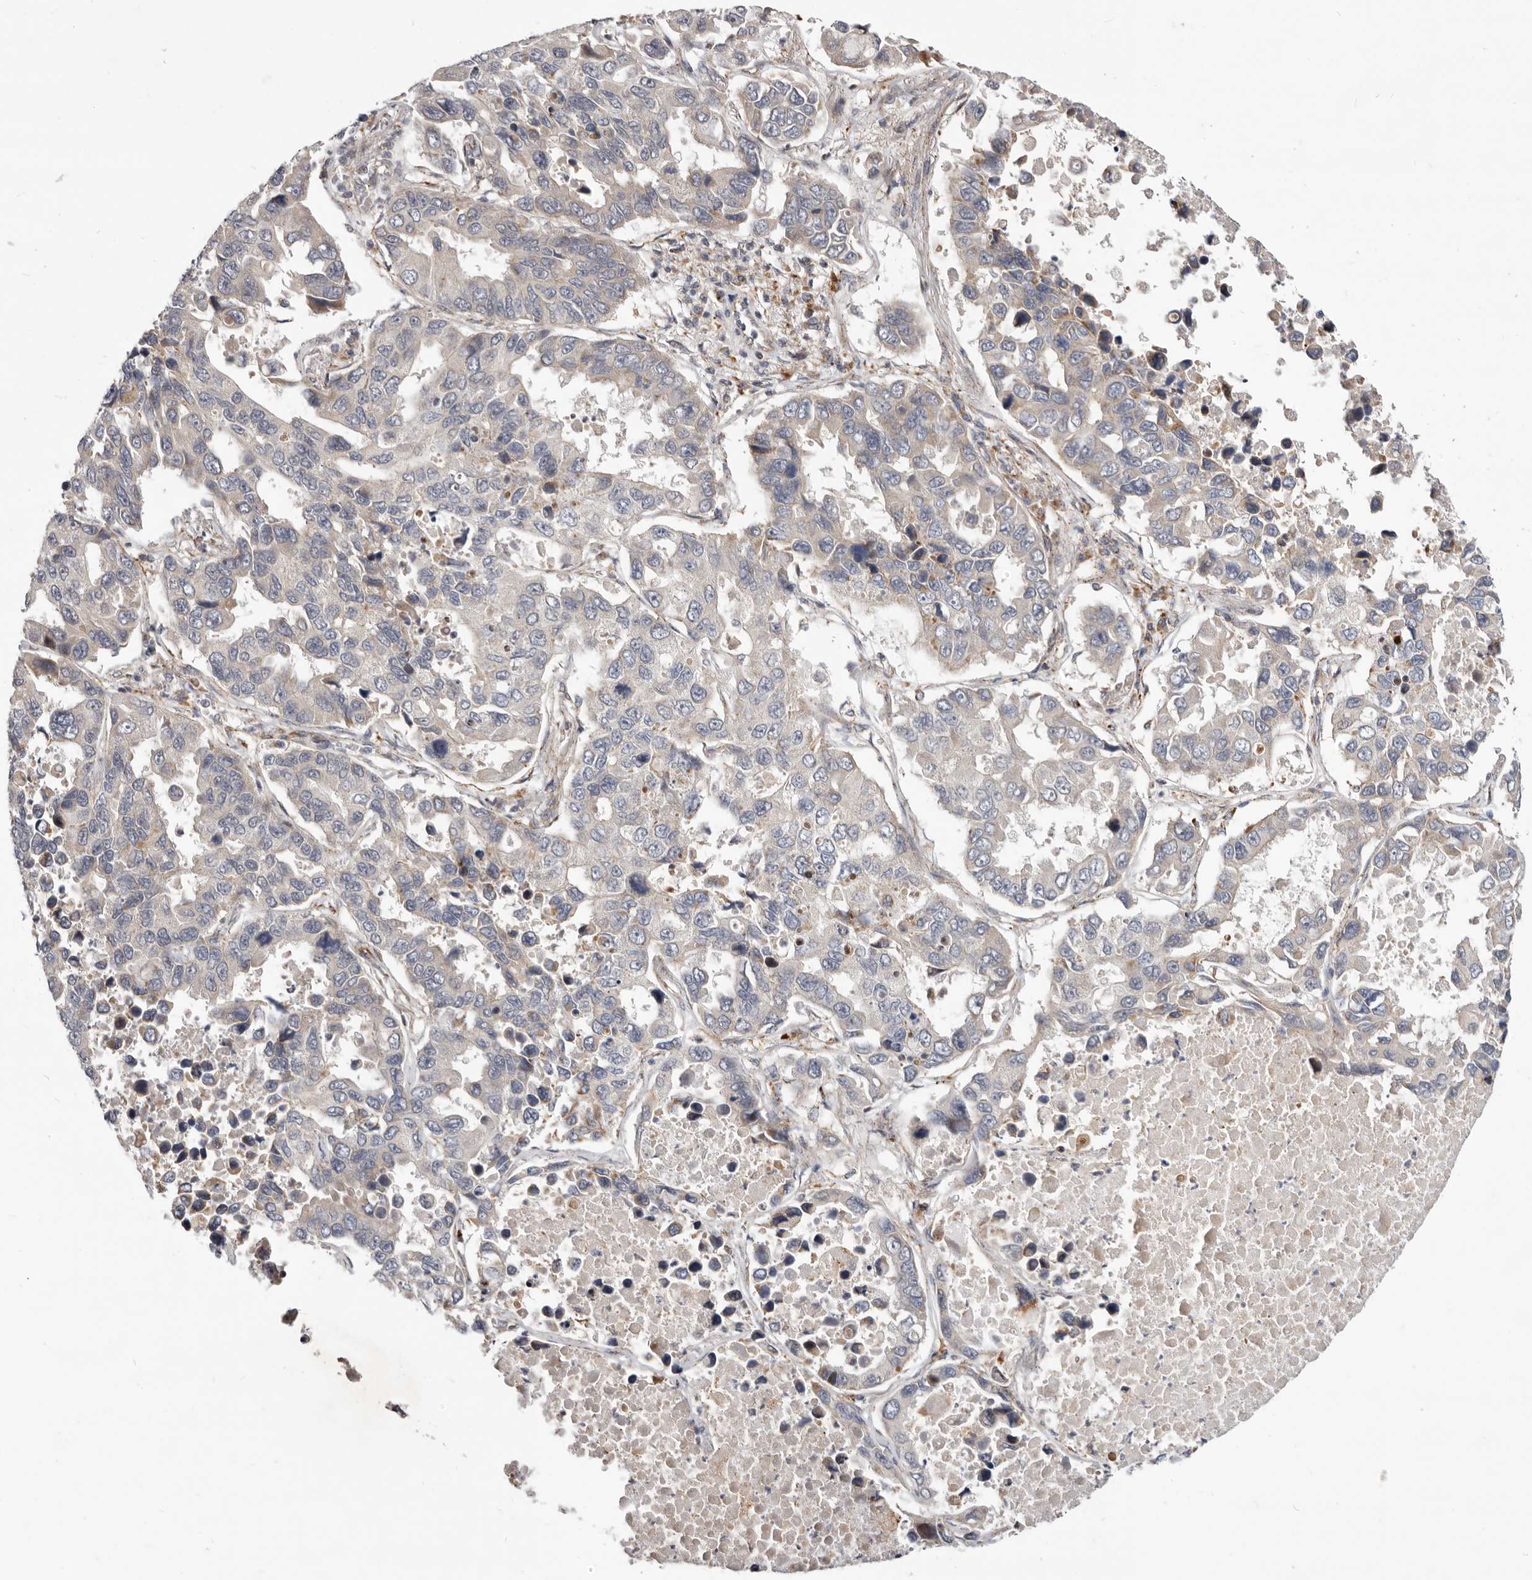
{"staining": {"intensity": "weak", "quantity": "<25%", "location": "cytoplasmic/membranous"}, "tissue": "lung cancer", "cell_type": "Tumor cells", "image_type": "cancer", "snomed": [{"axis": "morphology", "description": "Adenocarcinoma, NOS"}, {"axis": "topography", "description": "Lung"}], "caption": "IHC photomicrograph of human lung cancer stained for a protein (brown), which reveals no positivity in tumor cells.", "gene": "TOR3A", "patient": {"sex": "male", "age": 64}}